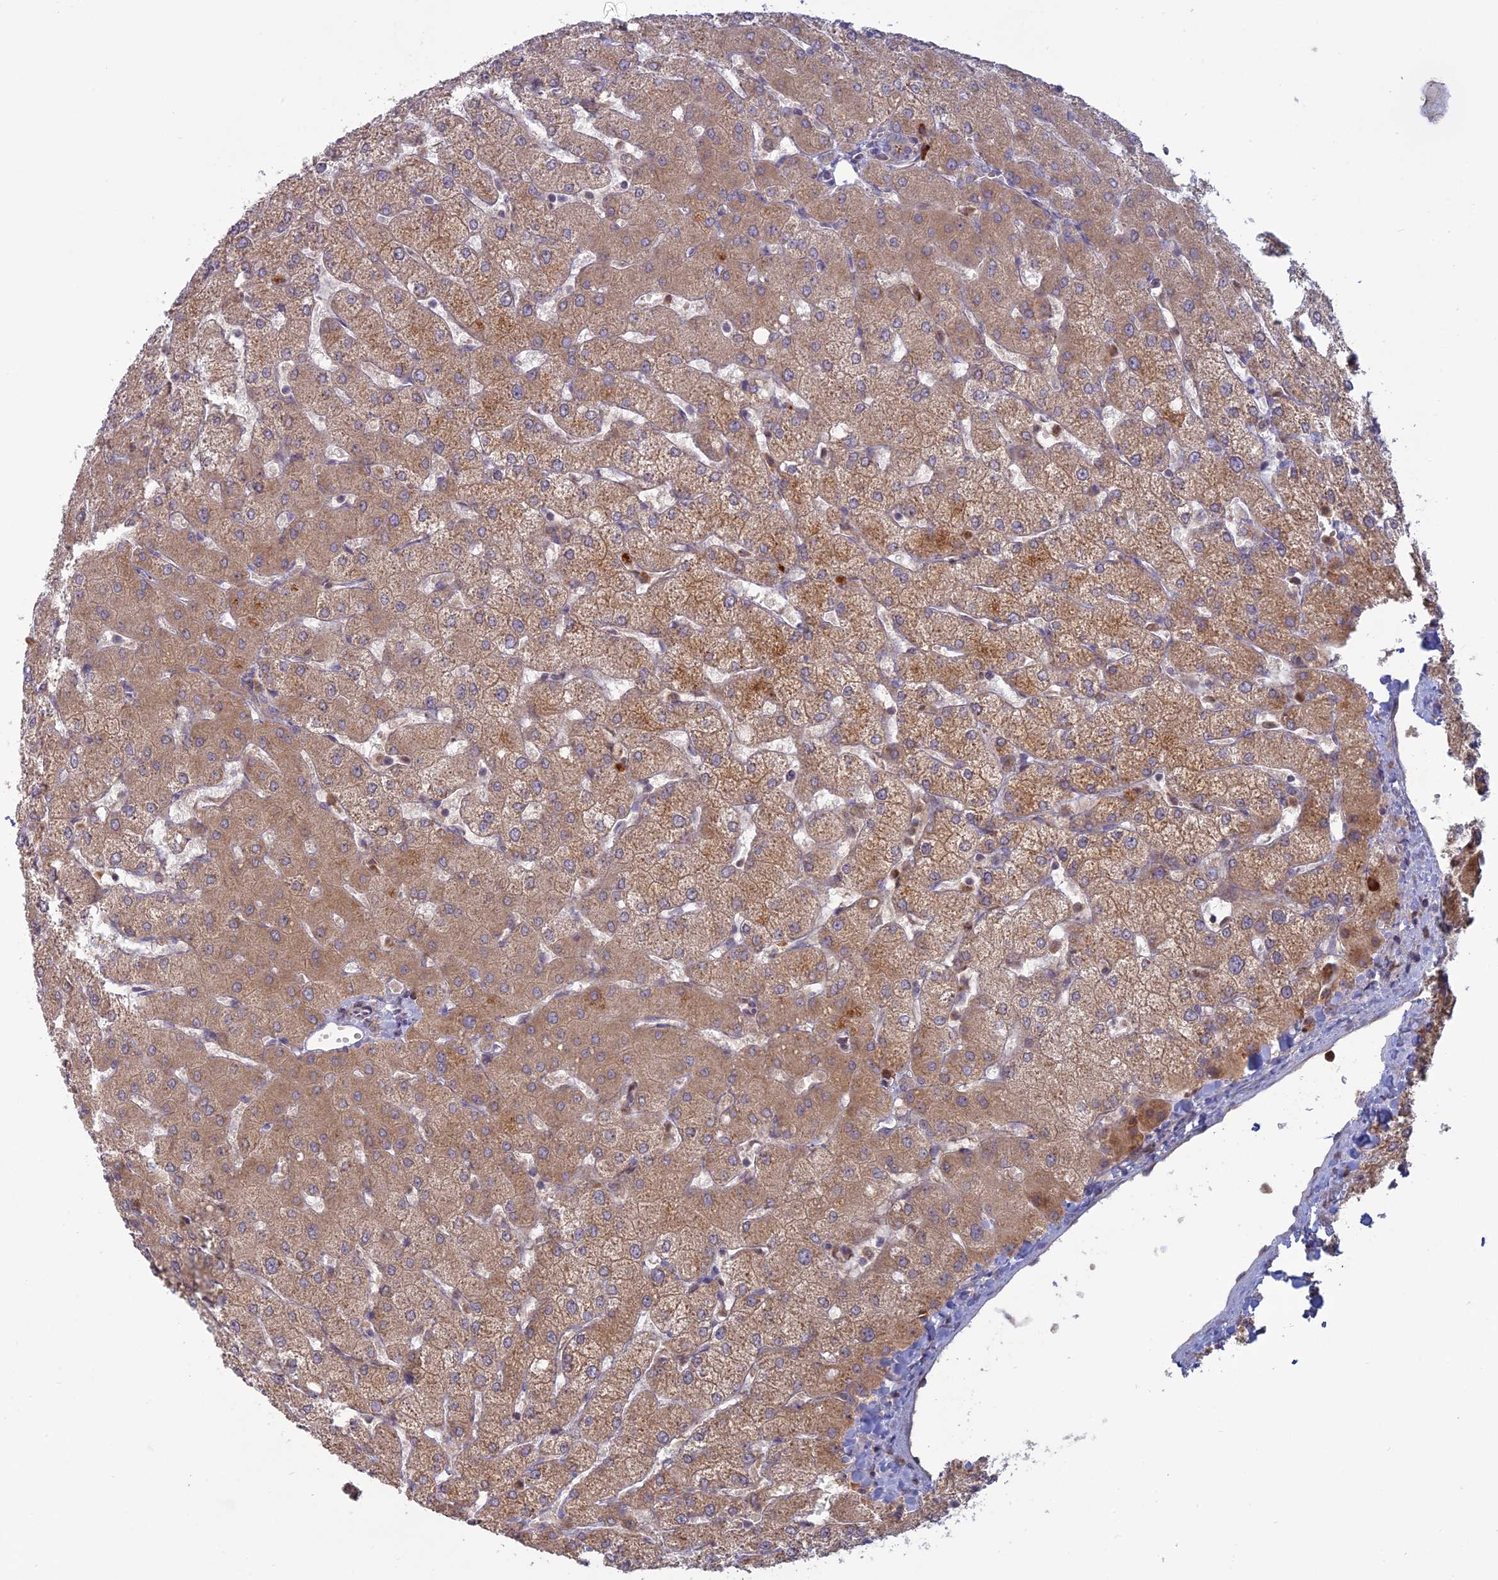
{"staining": {"intensity": "weak", "quantity": "<25%", "location": "cytoplasmic/membranous"}, "tissue": "liver", "cell_type": "Cholangiocytes", "image_type": "normal", "snomed": [{"axis": "morphology", "description": "Normal tissue, NOS"}, {"axis": "topography", "description": "Liver"}], "caption": "Immunohistochemistry image of unremarkable human liver stained for a protein (brown), which demonstrates no positivity in cholangiocytes.", "gene": "TMEM208", "patient": {"sex": "female", "age": 54}}